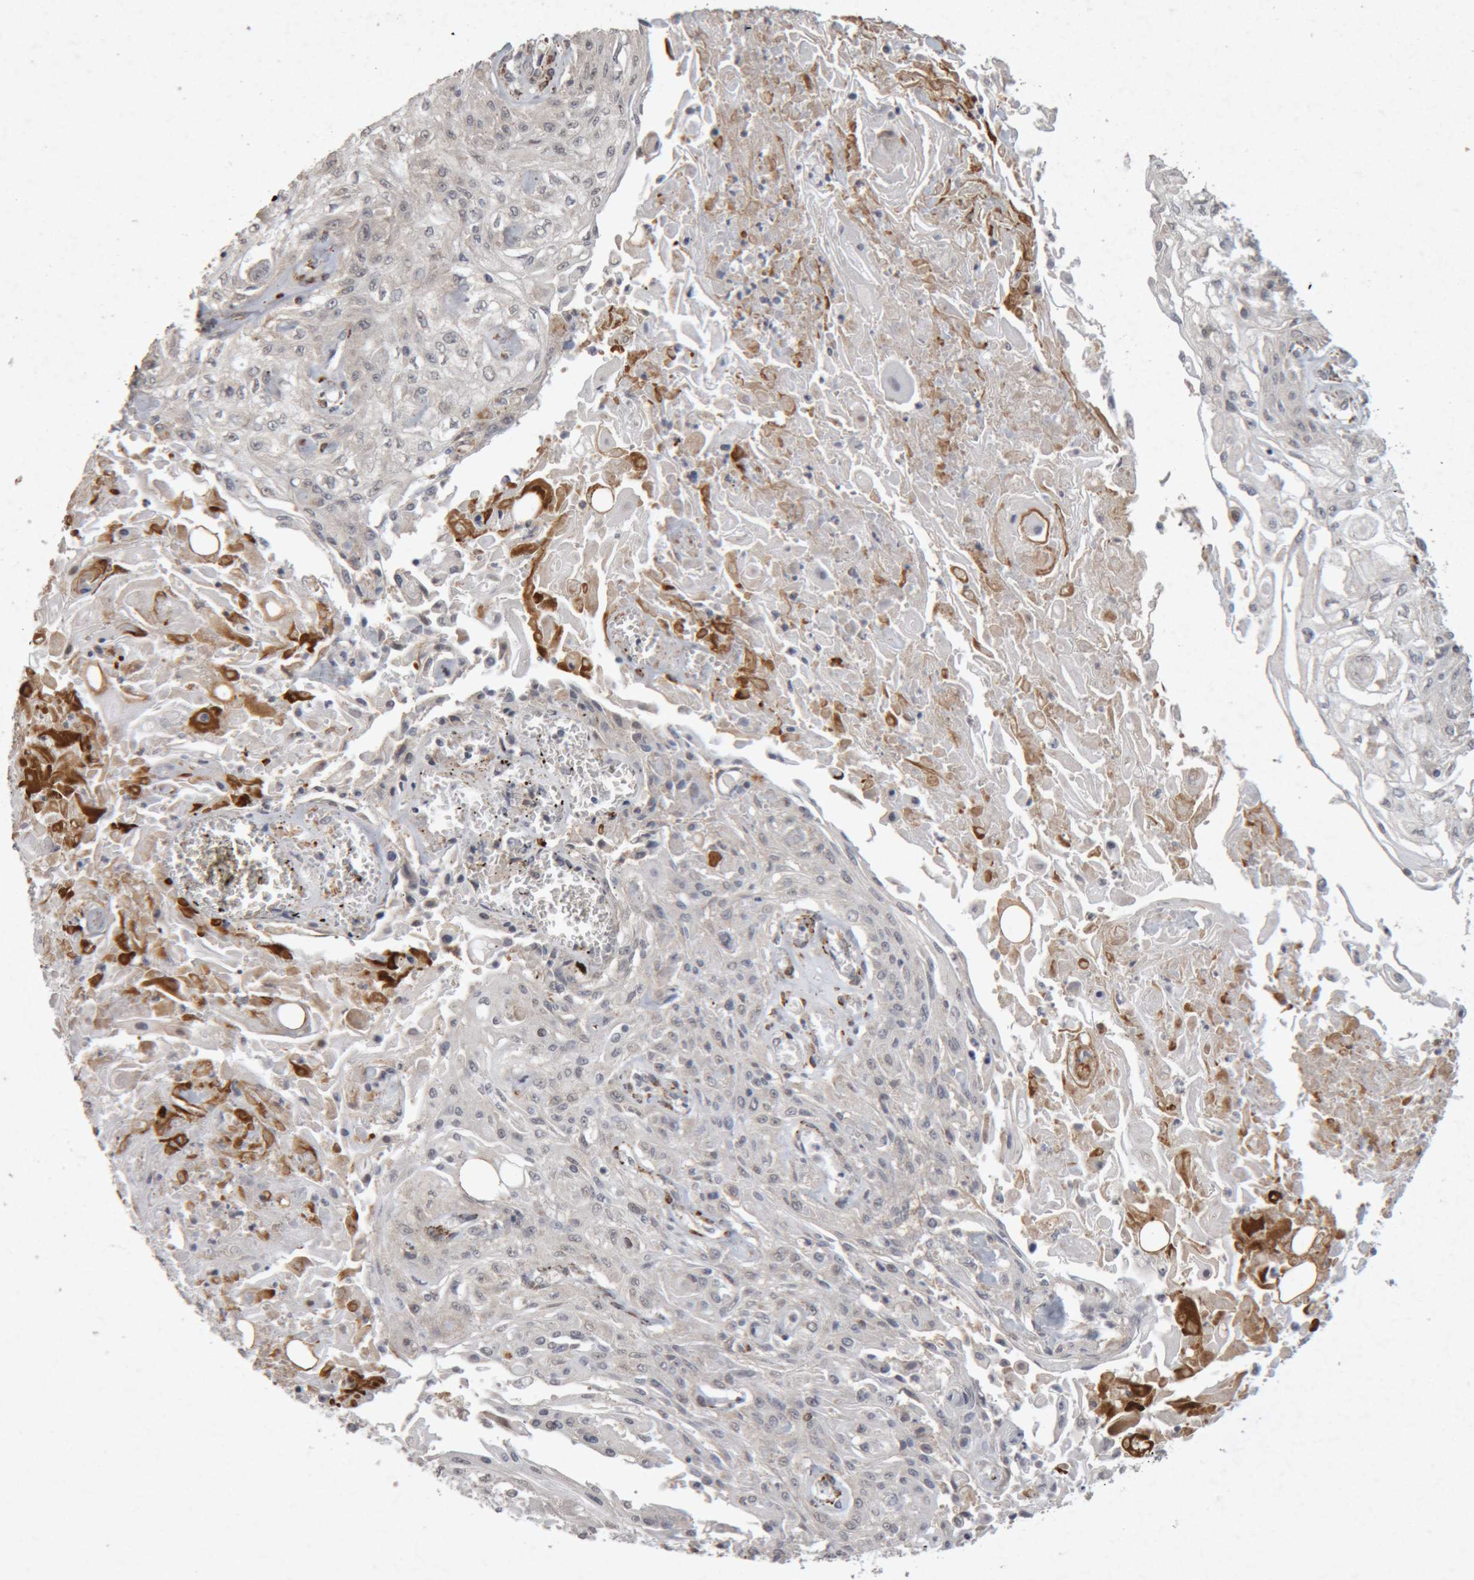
{"staining": {"intensity": "negative", "quantity": "none", "location": "none"}, "tissue": "skin cancer", "cell_type": "Tumor cells", "image_type": "cancer", "snomed": [{"axis": "morphology", "description": "Squamous cell carcinoma, NOS"}, {"axis": "morphology", "description": "Squamous cell carcinoma, metastatic, NOS"}, {"axis": "topography", "description": "Skin"}, {"axis": "topography", "description": "Lymph node"}], "caption": "IHC image of human skin cancer stained for a protein (brown), which exhibits no positivity in tumor cells.", "gene": "MEP1A", "patient": {"sex": "male", "age": 75}}